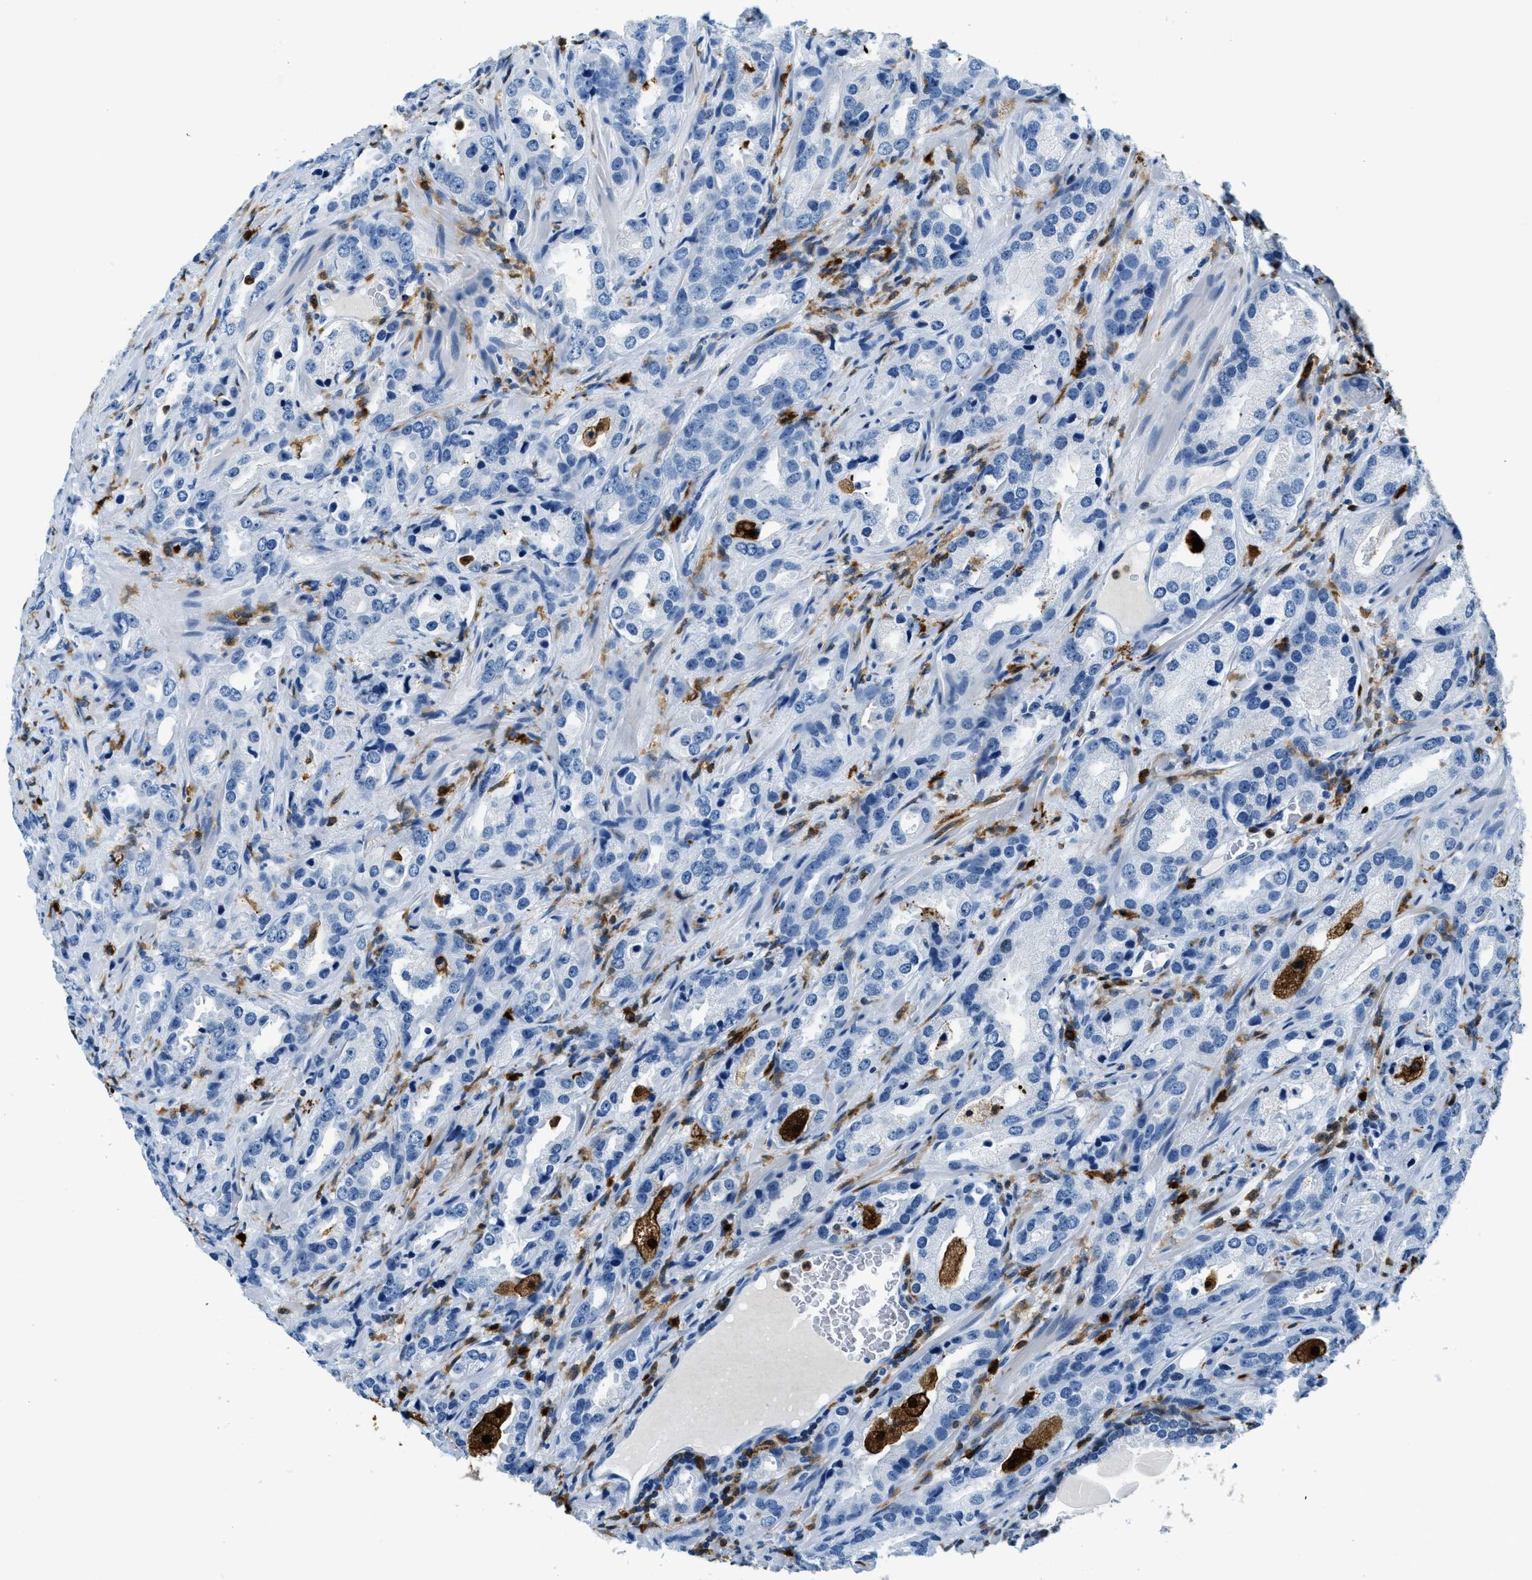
{"staining": {"intensity": "negative", "quantity": "none", "location": "none"}, "tissue": "prostate cancer", "cell_type": "Tumor cells", "image_type": "cancer", "snomed": [{"axis": "morphology", "description": "Adenocarcinoma, High grade"}, {"axis": "topography", "description": "Prostate"}], "caption": "Image shows no significant protein positivity in tumor cells of prostate cancer (high-grade adenocarcinoma).", "gene": "CAPG", "patient": {"sex": "male", "age": 63}}